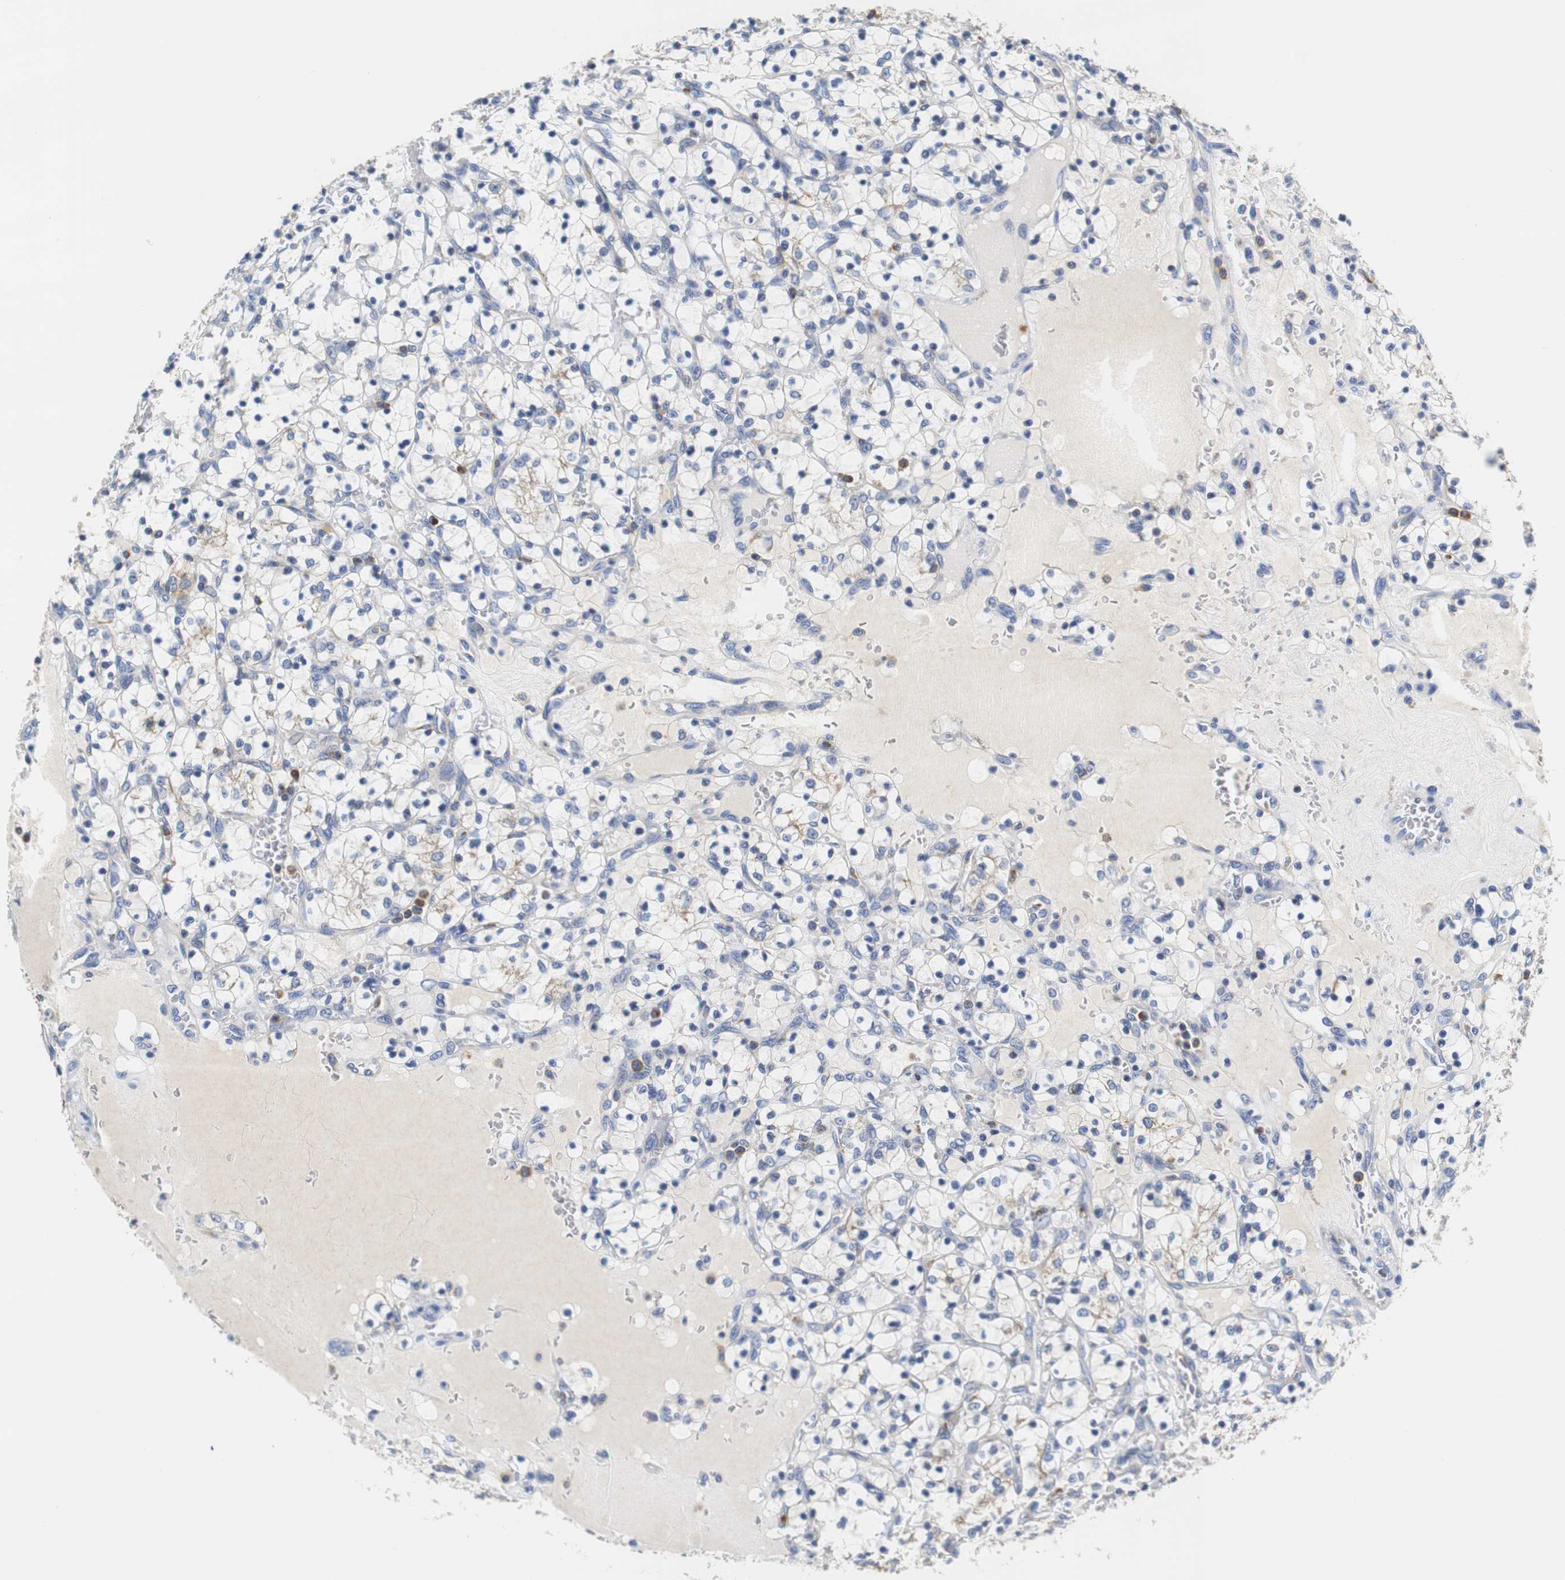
{"staining": {"intensity": "weak", "quantity": "<25%", "location": "cytoplasmic/membranous"}, "tissue": "renal cancer", "cell_type": "Tumor cells", "image_type": "cancer", "snomed": [{"axis": "morphology", "description": "Adenocarcinoma, NOS"}, {"axis": "topography", "description": "Kidney"}], "caption": "The IHC micrograph has no significant positivity in tumor cells of renal cancer tissue. The staining is performed using DAB brown chromogen with nuclei counter-stained in using hematoxylin.", "gene": "VAMP8", "patient": {"sex": "female", "age": 69}}